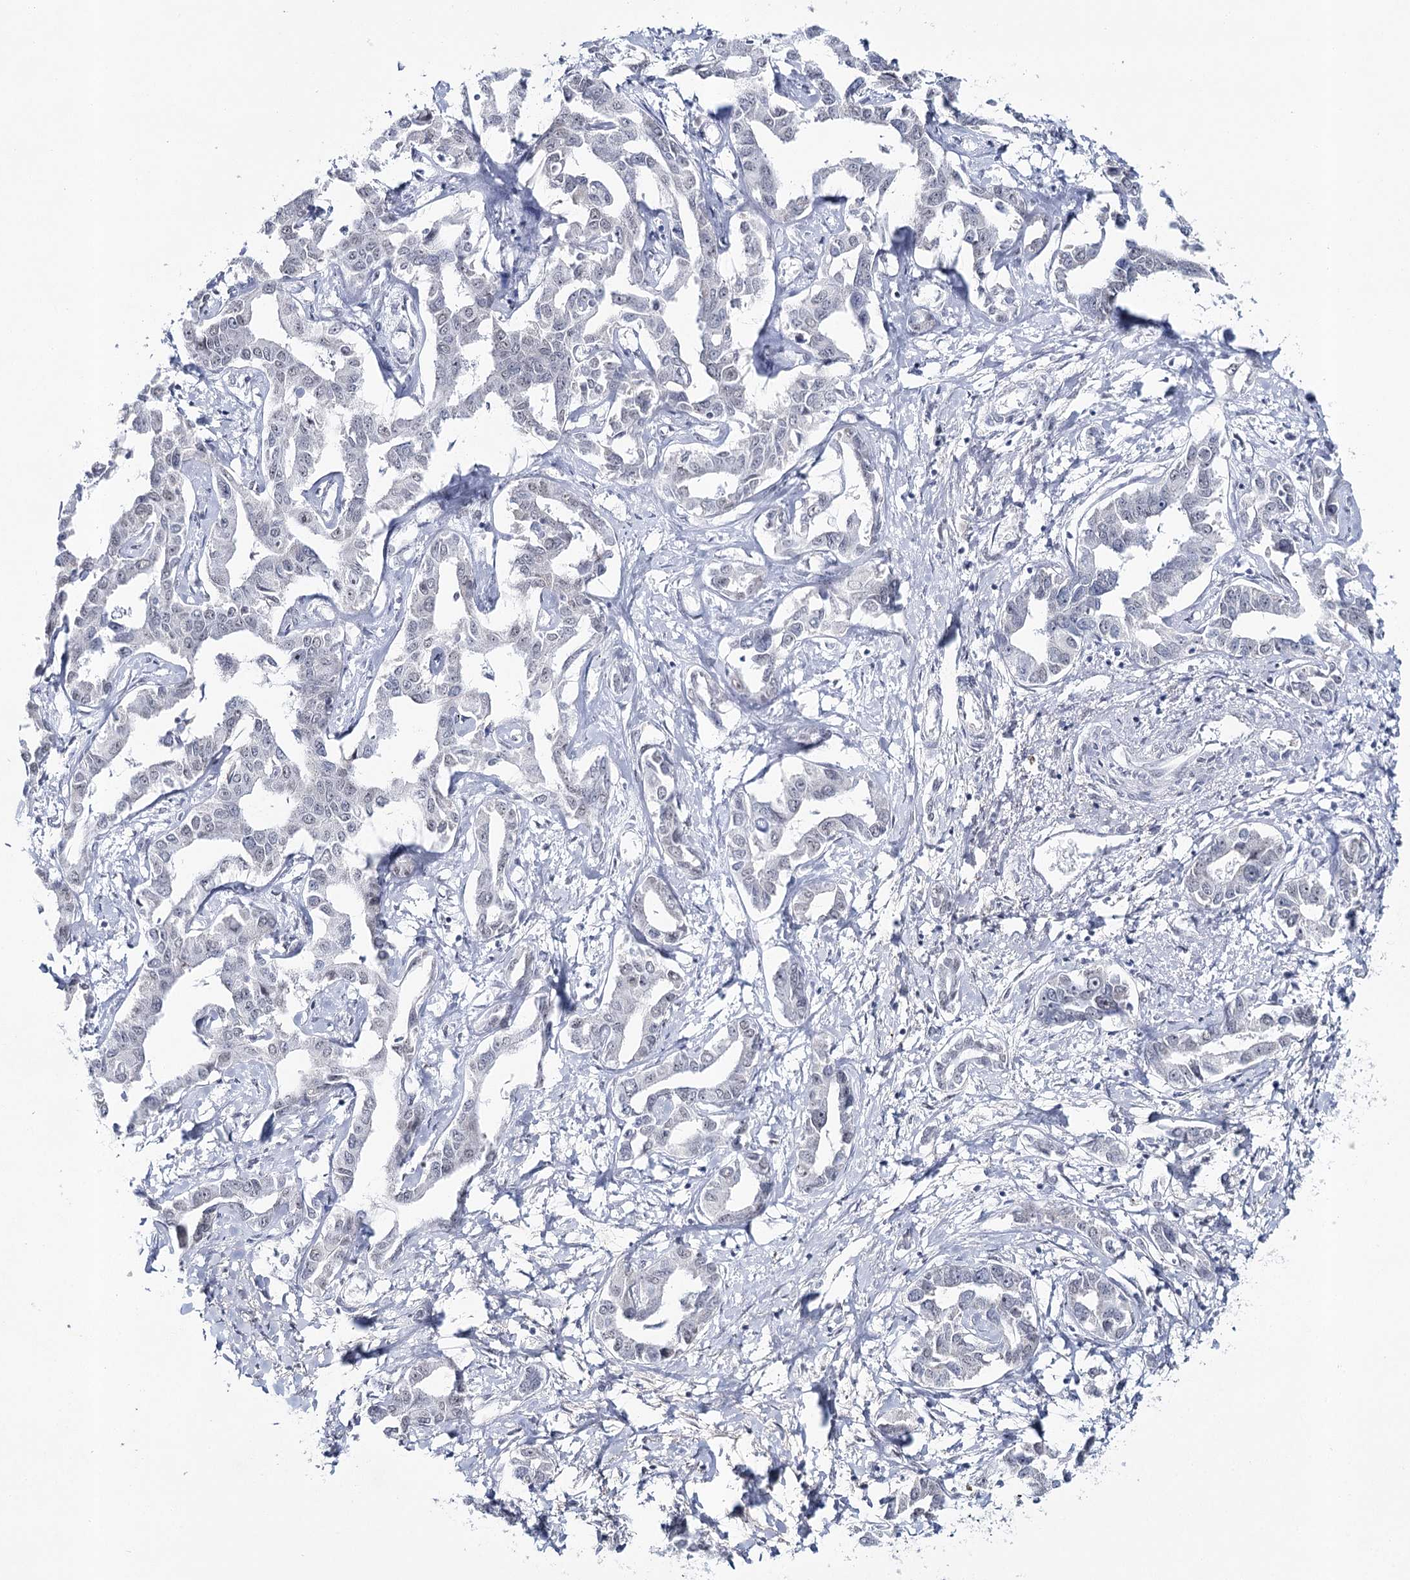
{"staining": {"intensity": "negative", "quantity": "none", "location": "none"}, "tissue": "liver cancer", "cell_type": "Tumor cells", "image_type": "cancer", "snomed": [{"axis": "morphology", "description": "Cholangiocarcinoma"}, {"axis": "topography", "description": "Liver"}], "caption": "There is no significant positivity in tumor cells of liver cholangiocarcinoma. (Brightfield microscopy of DAB (3,3'-diaminobenzidine) IHC at high magnification).", "gene": "ZC3H8", "patient": {"sex": "male", "age": 59}}